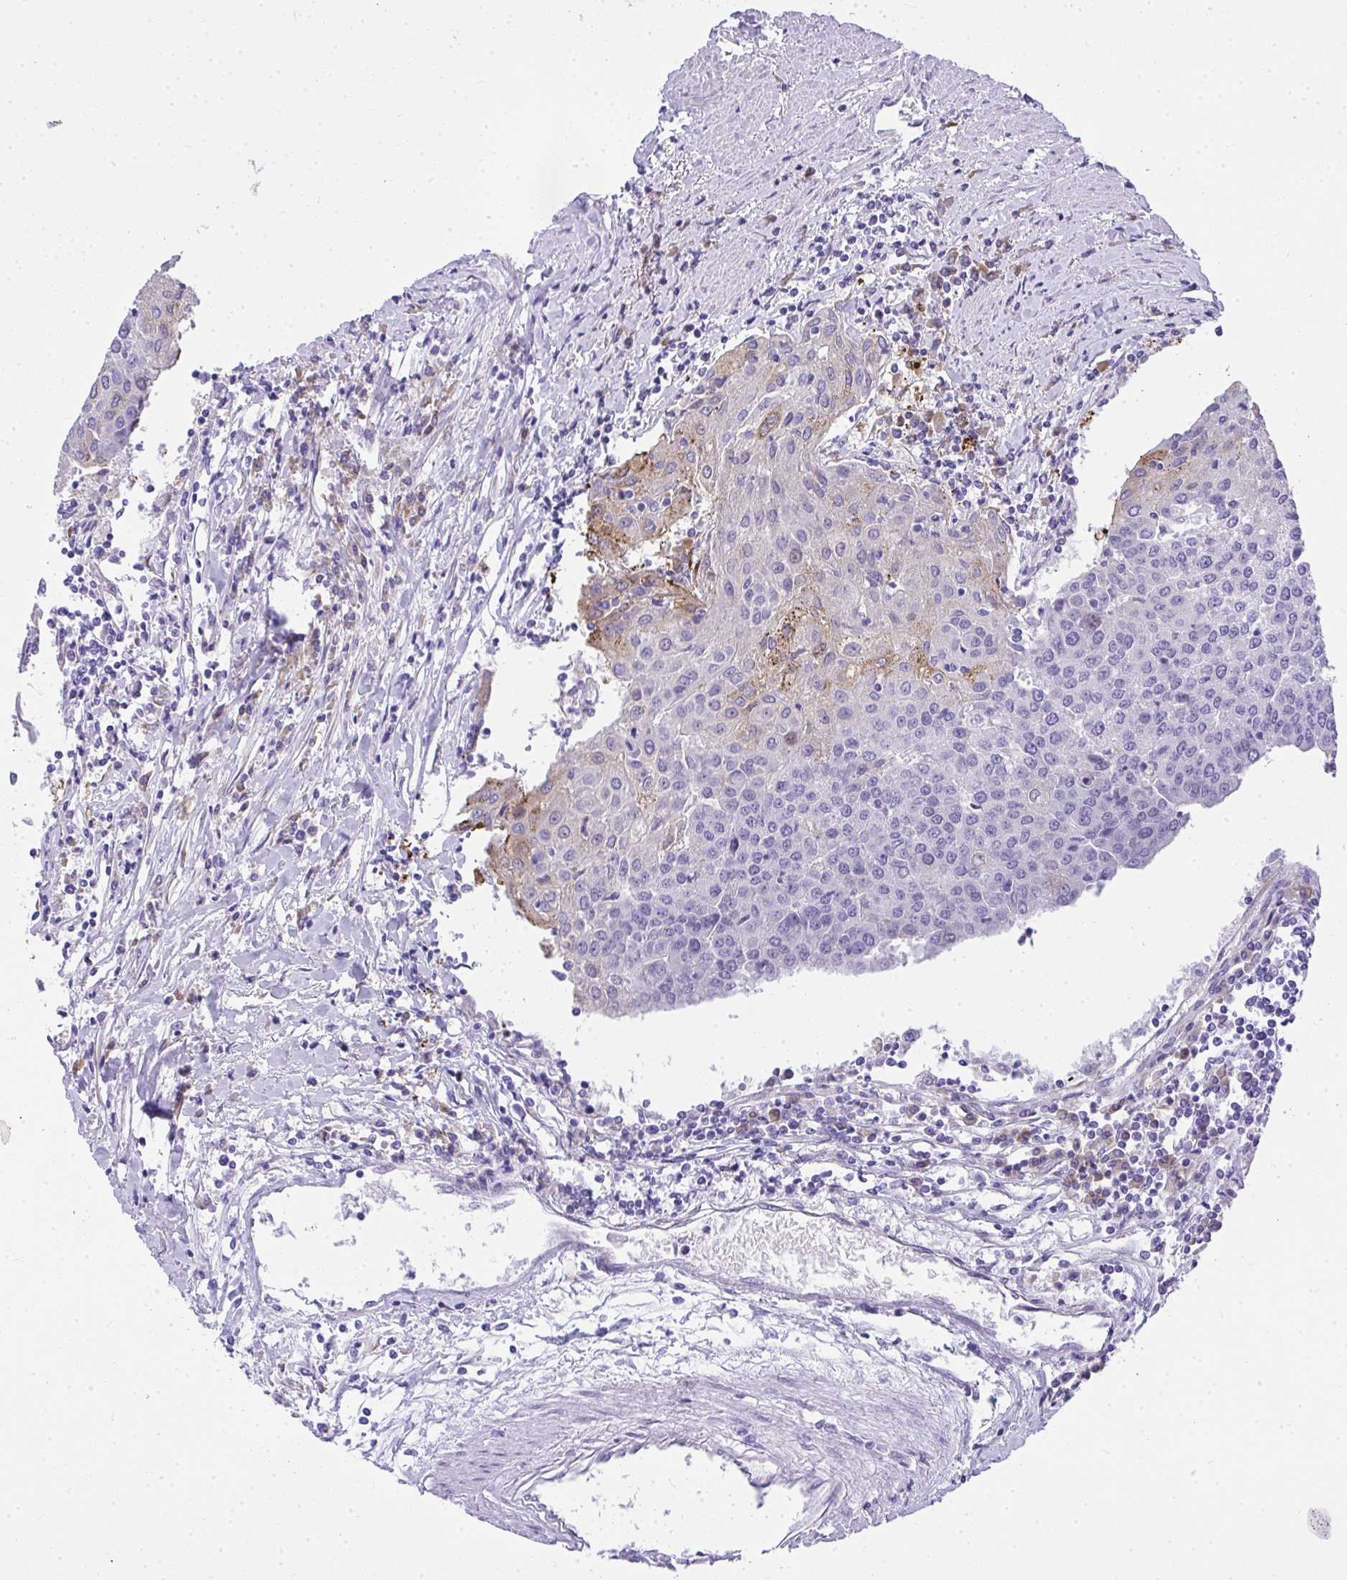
{"staining": {"intensity": "moderate", "quantity": "<25%", "location": "cytoplasmic/membranous"}, "tissue": "urothelial cancer", "cell_type": "Tumor cells", "image_type": "cancer", "snomed": [{"axis": "morphology", "description": "Urothelial carcinoma, High grade"}, {"axis": "topography", "description": "Urinary bladder"}], "caption": "IHC photomicrograph of human urothelial carcinoma (high-grade) stained for a protein (brown), which exhibits low levels of moderate cytoplasmic/membranous expression in approximately <25% of tumor cells.", "gene": "ADRA2C", "patient": {"sex": "female", "age": 85}}